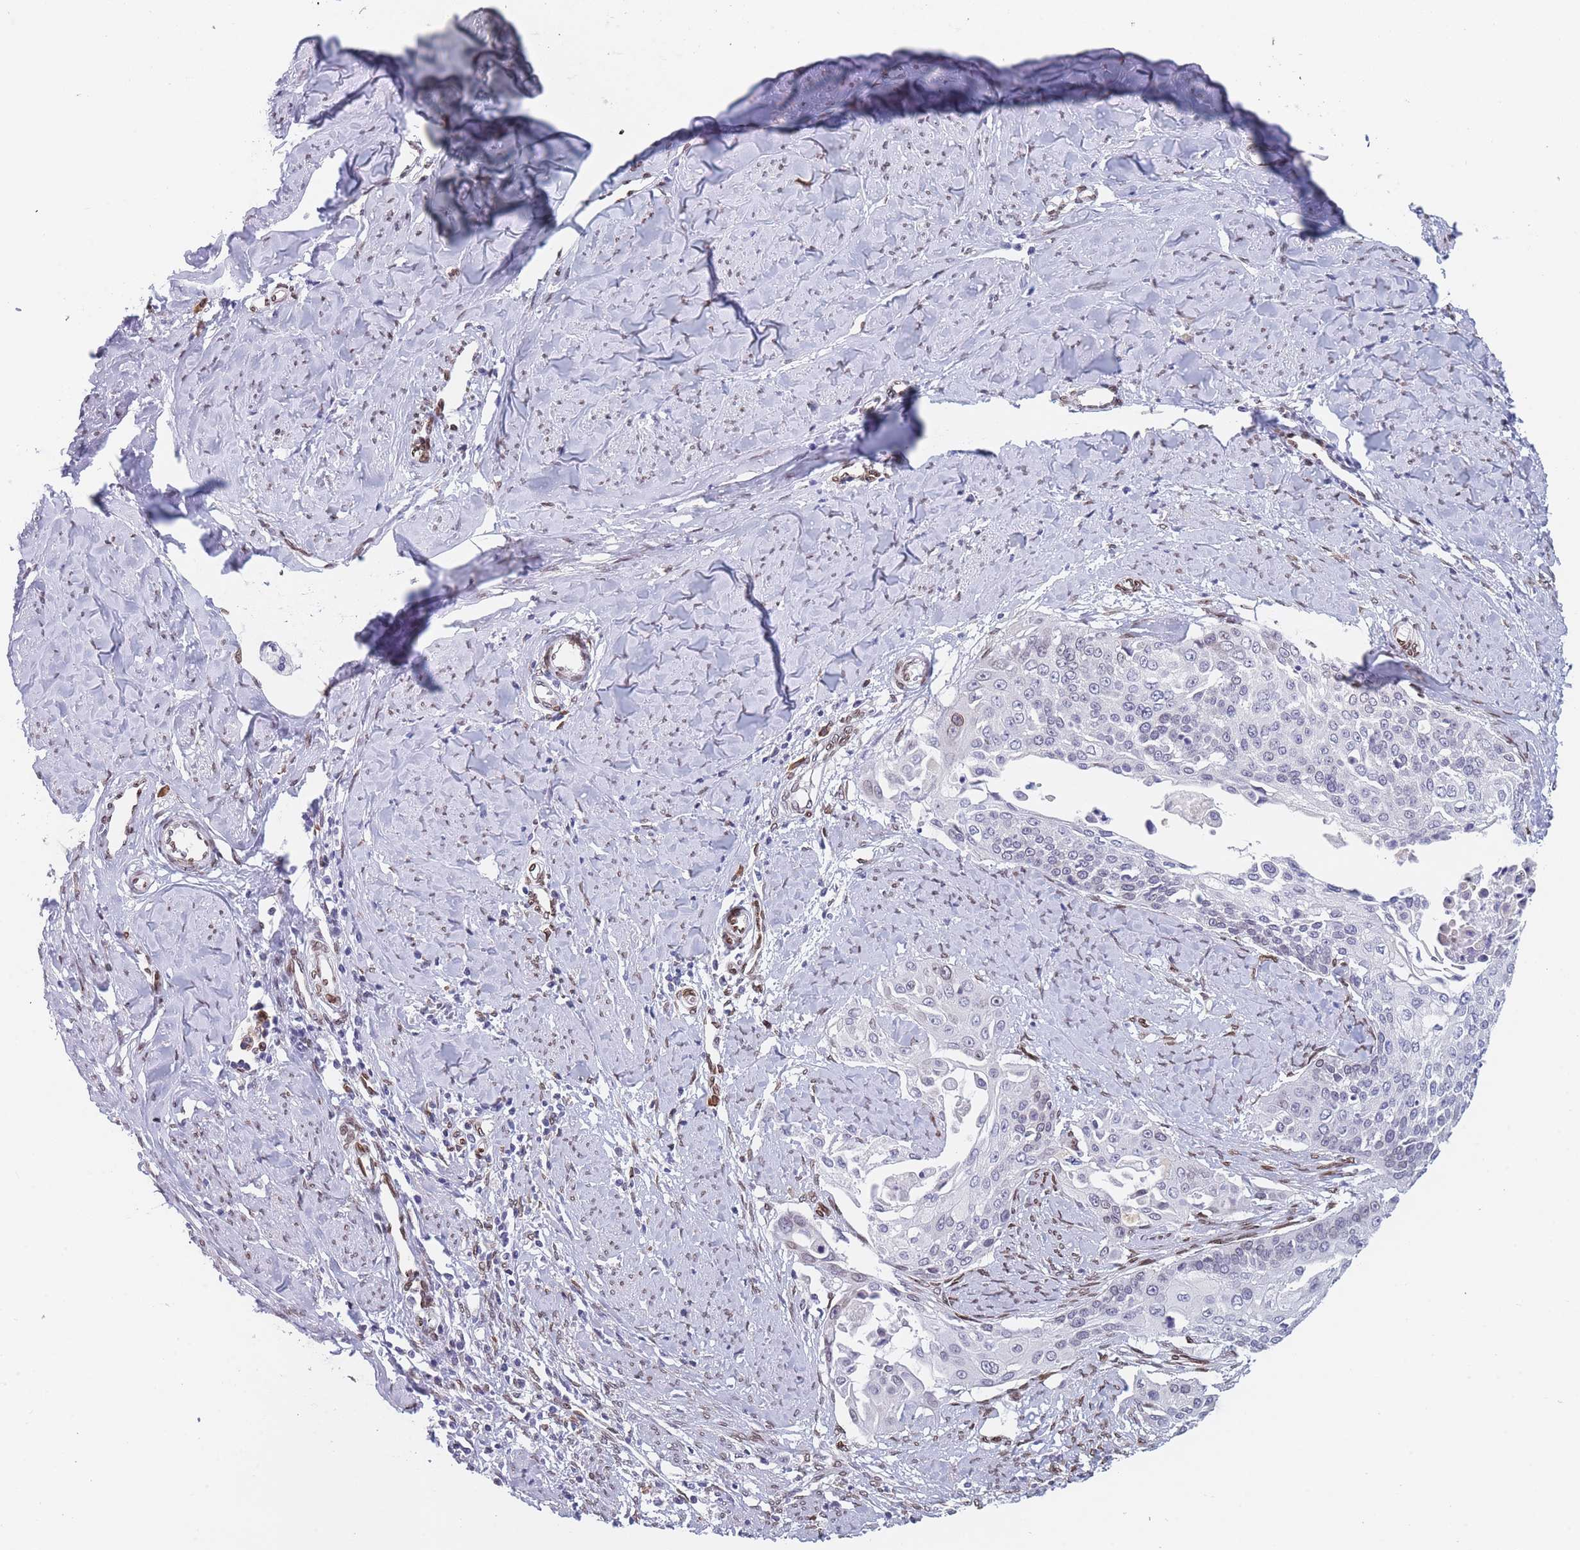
{"staining": {"intensity": "negative", "quantity": "none", "location": "none"}, "tissue": "cervical cancer", "cell_type": "Tumor cells", "image_type": "cancer", "snomed": [{"axis": "morphology", "description": "Squamous cell carcinoma, NOS"}, {"axis": "topography", "description": "Cervix"}], "caption": "The image shows no significant positivity in tumor cells of cervical cancer.", "gene": "ZBTB1", "patient": {"sex": "female", "age": 44}}